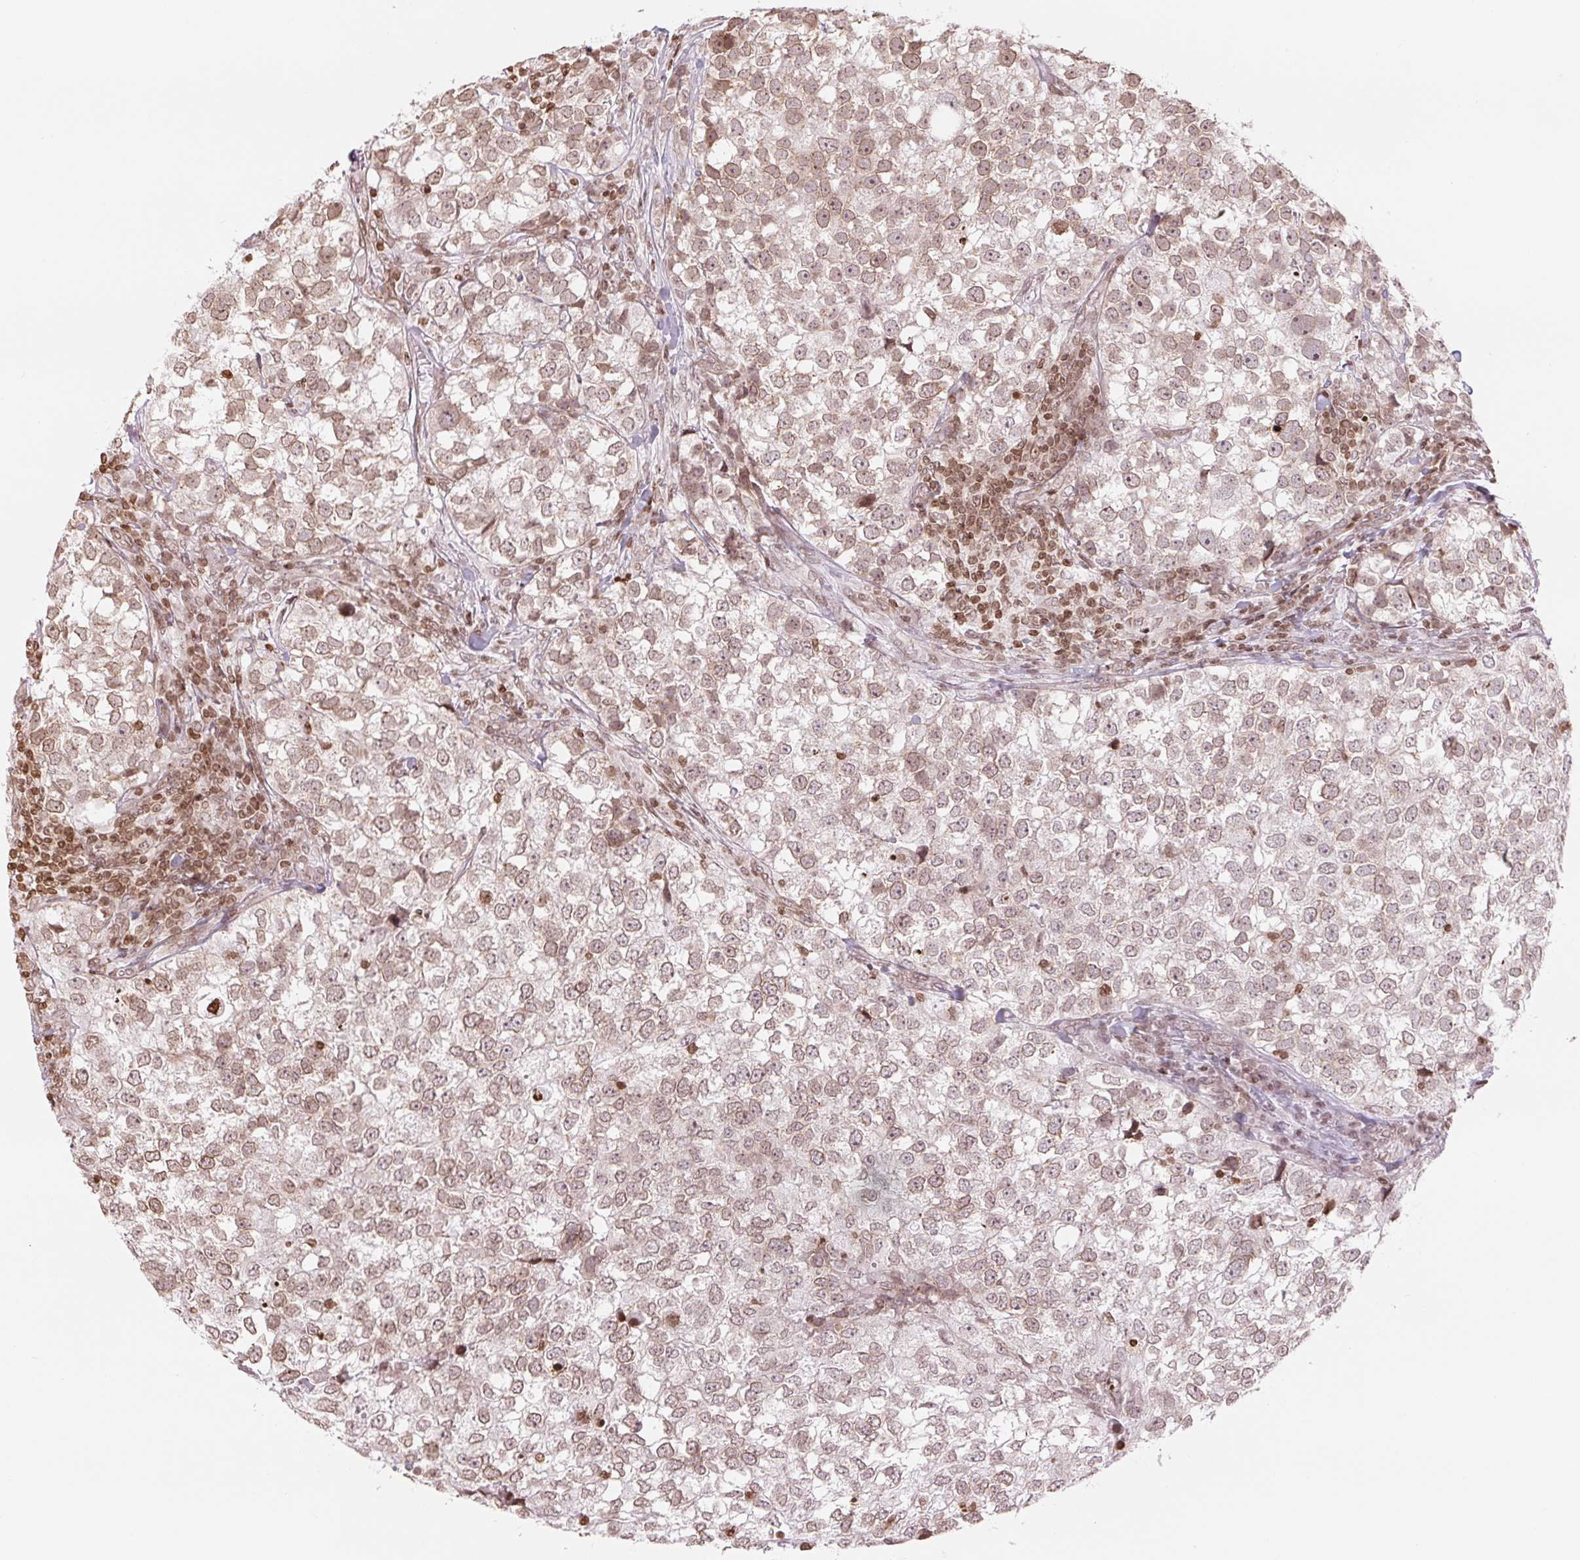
{"staining": {"intensity": "moderate", "quantity": ">75%", "location": "cytoplasmic/membranous,nuclear"}, "tissue": "breast cancer", "cell_type": "Tumor cells", "image_type": "cancer", "snomed": [{"axis": "morphology", "description": "Duct carcinoma"}, {"axis": "topography", "description": "Breast"}], "caption": "Tumor cells show medium levels of moderate cytoplasmic/membranous and nuclear positivity in about >75% of cells in breast cancer.", "gene": "SMIM12", "patient": {"sex": "female", "age": 30}}